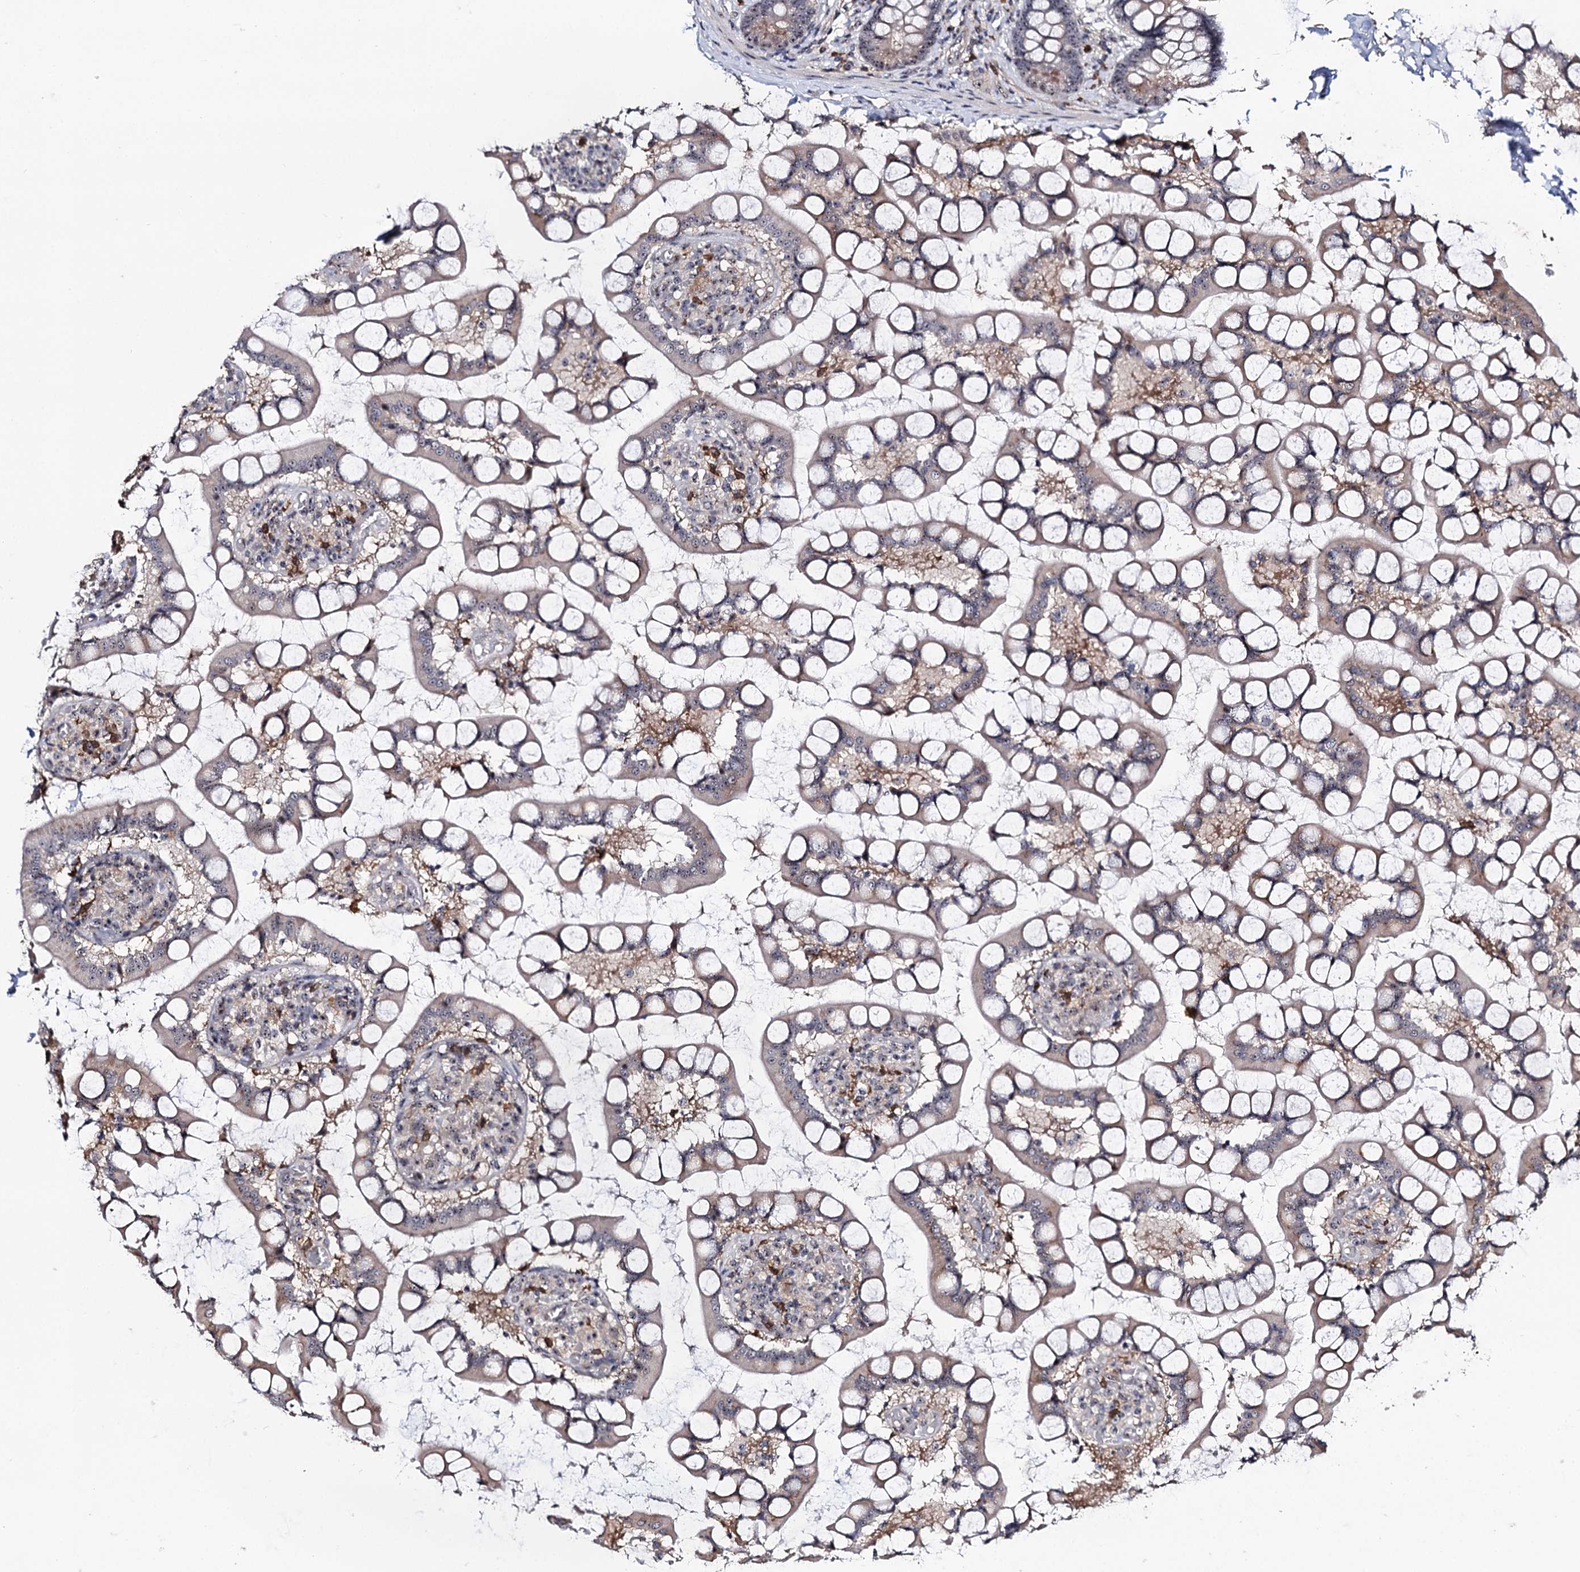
{"staining": {"intensity": "moderate", "quantity": "25%-75%", "location": "nuclear"}, "tissue": "small intestine", "cell_type": "Glandular cells", "image_type": "normal", "snomed": [{"axis": "morphology", "description": "Normal tissue, NOS"}, {"axis": "topography", "description": "Small intestine"}], "caption": "A brown stain highlights moderate nuclear staining of a protein in glandular cells of unremarkable human small intestine. The protein of interest is stained brown, and the nuclei are stained in blue (DAB IHC with brightfield microscopy, high magnification).", "gene": "SUPT20H", "patient": {"sex": "male", "age": 52}}